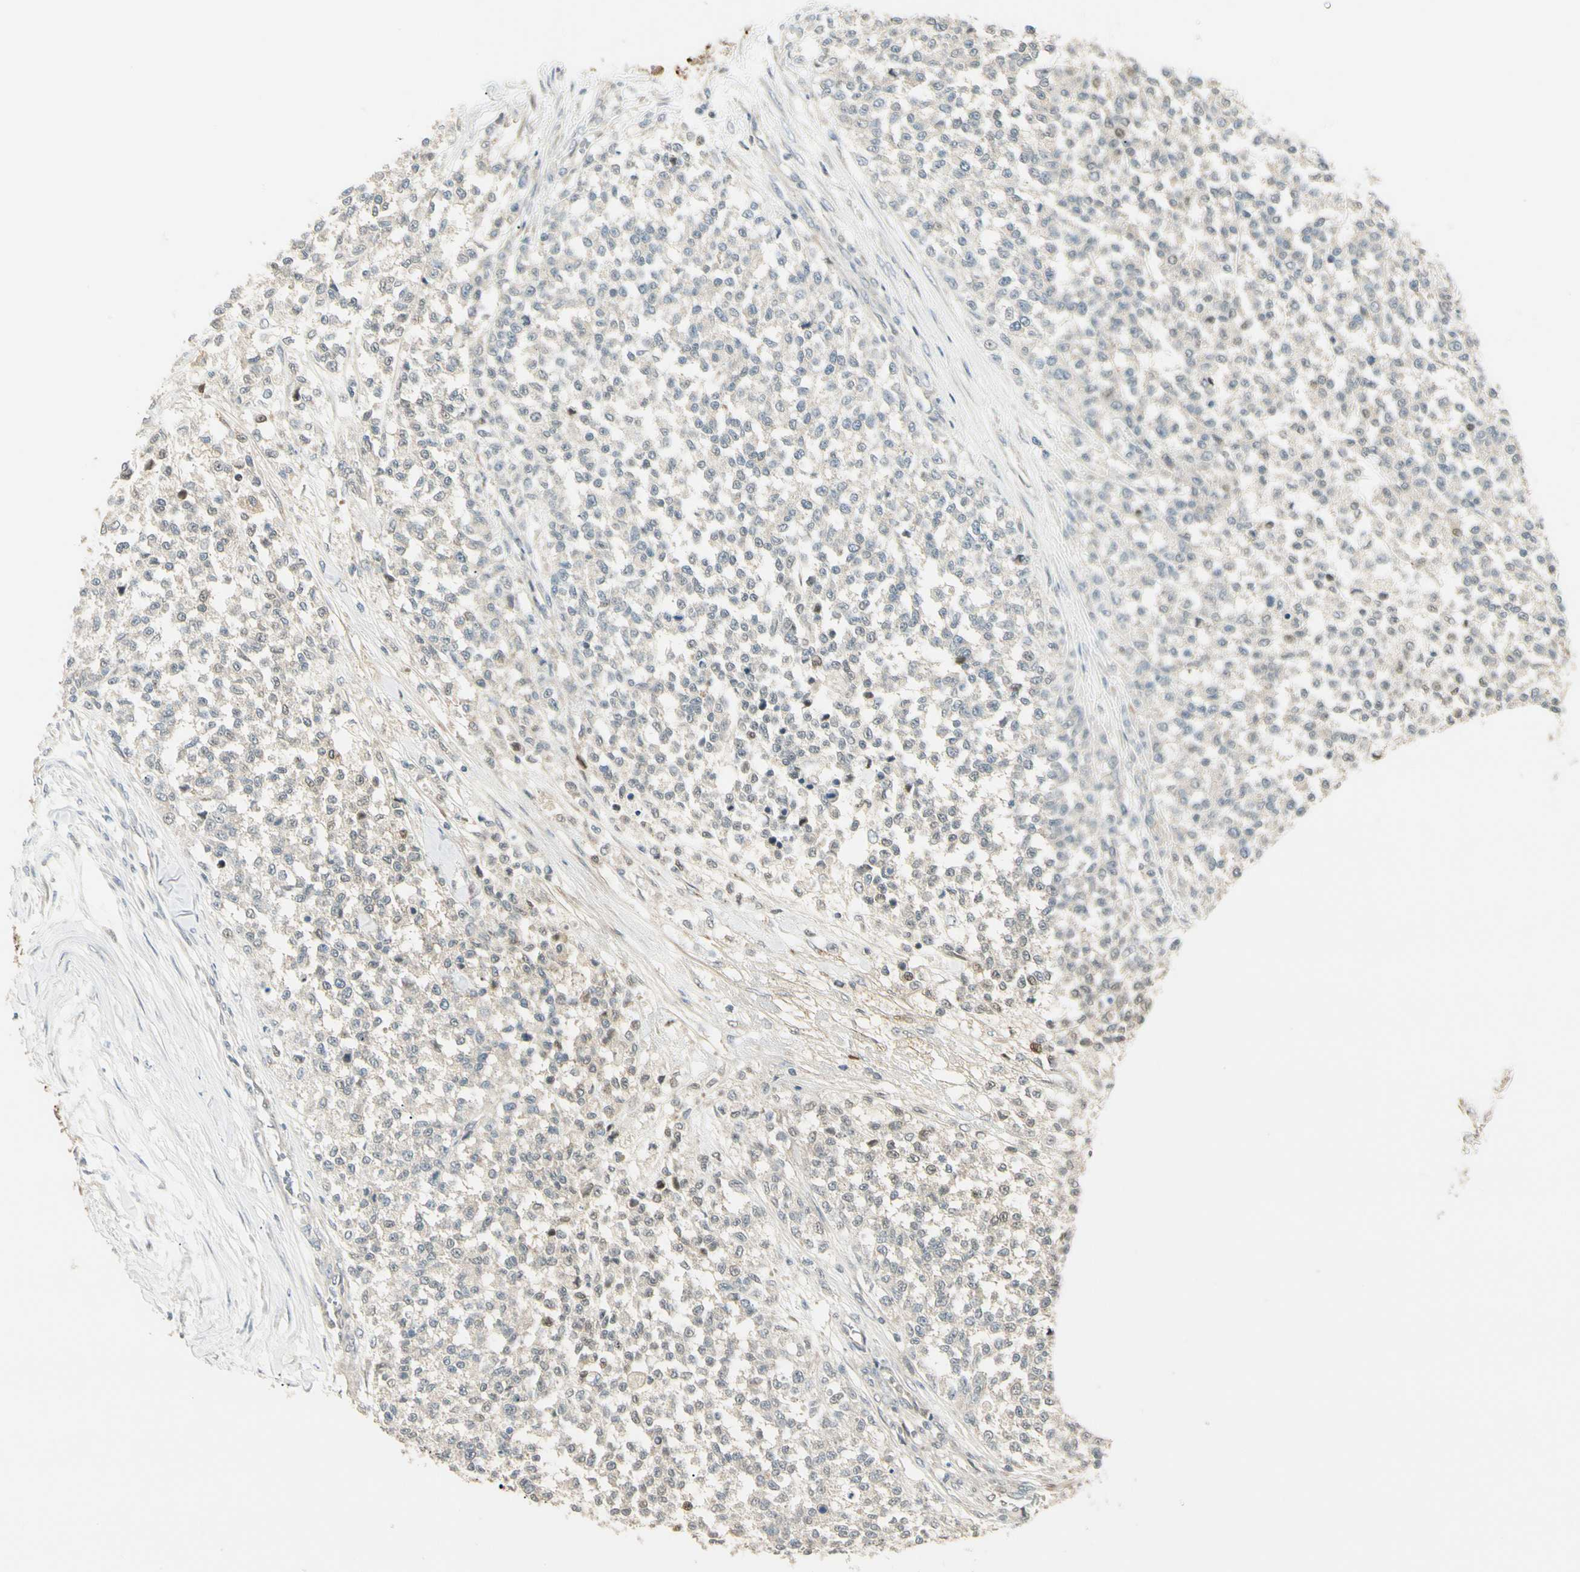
{"staining": {"intensity": "weak", "quantity": "25%-75%", "location": "cytoplasmic/membranous"}, "tissue": "testis cancer", "cell_type": "Tumor cells", "image_type": "cancer", "snomed": [{"axis": "morphology", "description": "Seminoma, NOS"}, {"axis": "topography", "description": "Testis"}], "caption": "Immunohistochemistry of human testis cancer (seminoma) exhibits low levels of weak cytoplasmic/membranous positivity in about 25%-75% of tumor cells. Ihc stains the protein of interest in brown and the nuclei are stained blue.", "gene": "P3H2", "patient": {"sex": "male", "age": 59}}